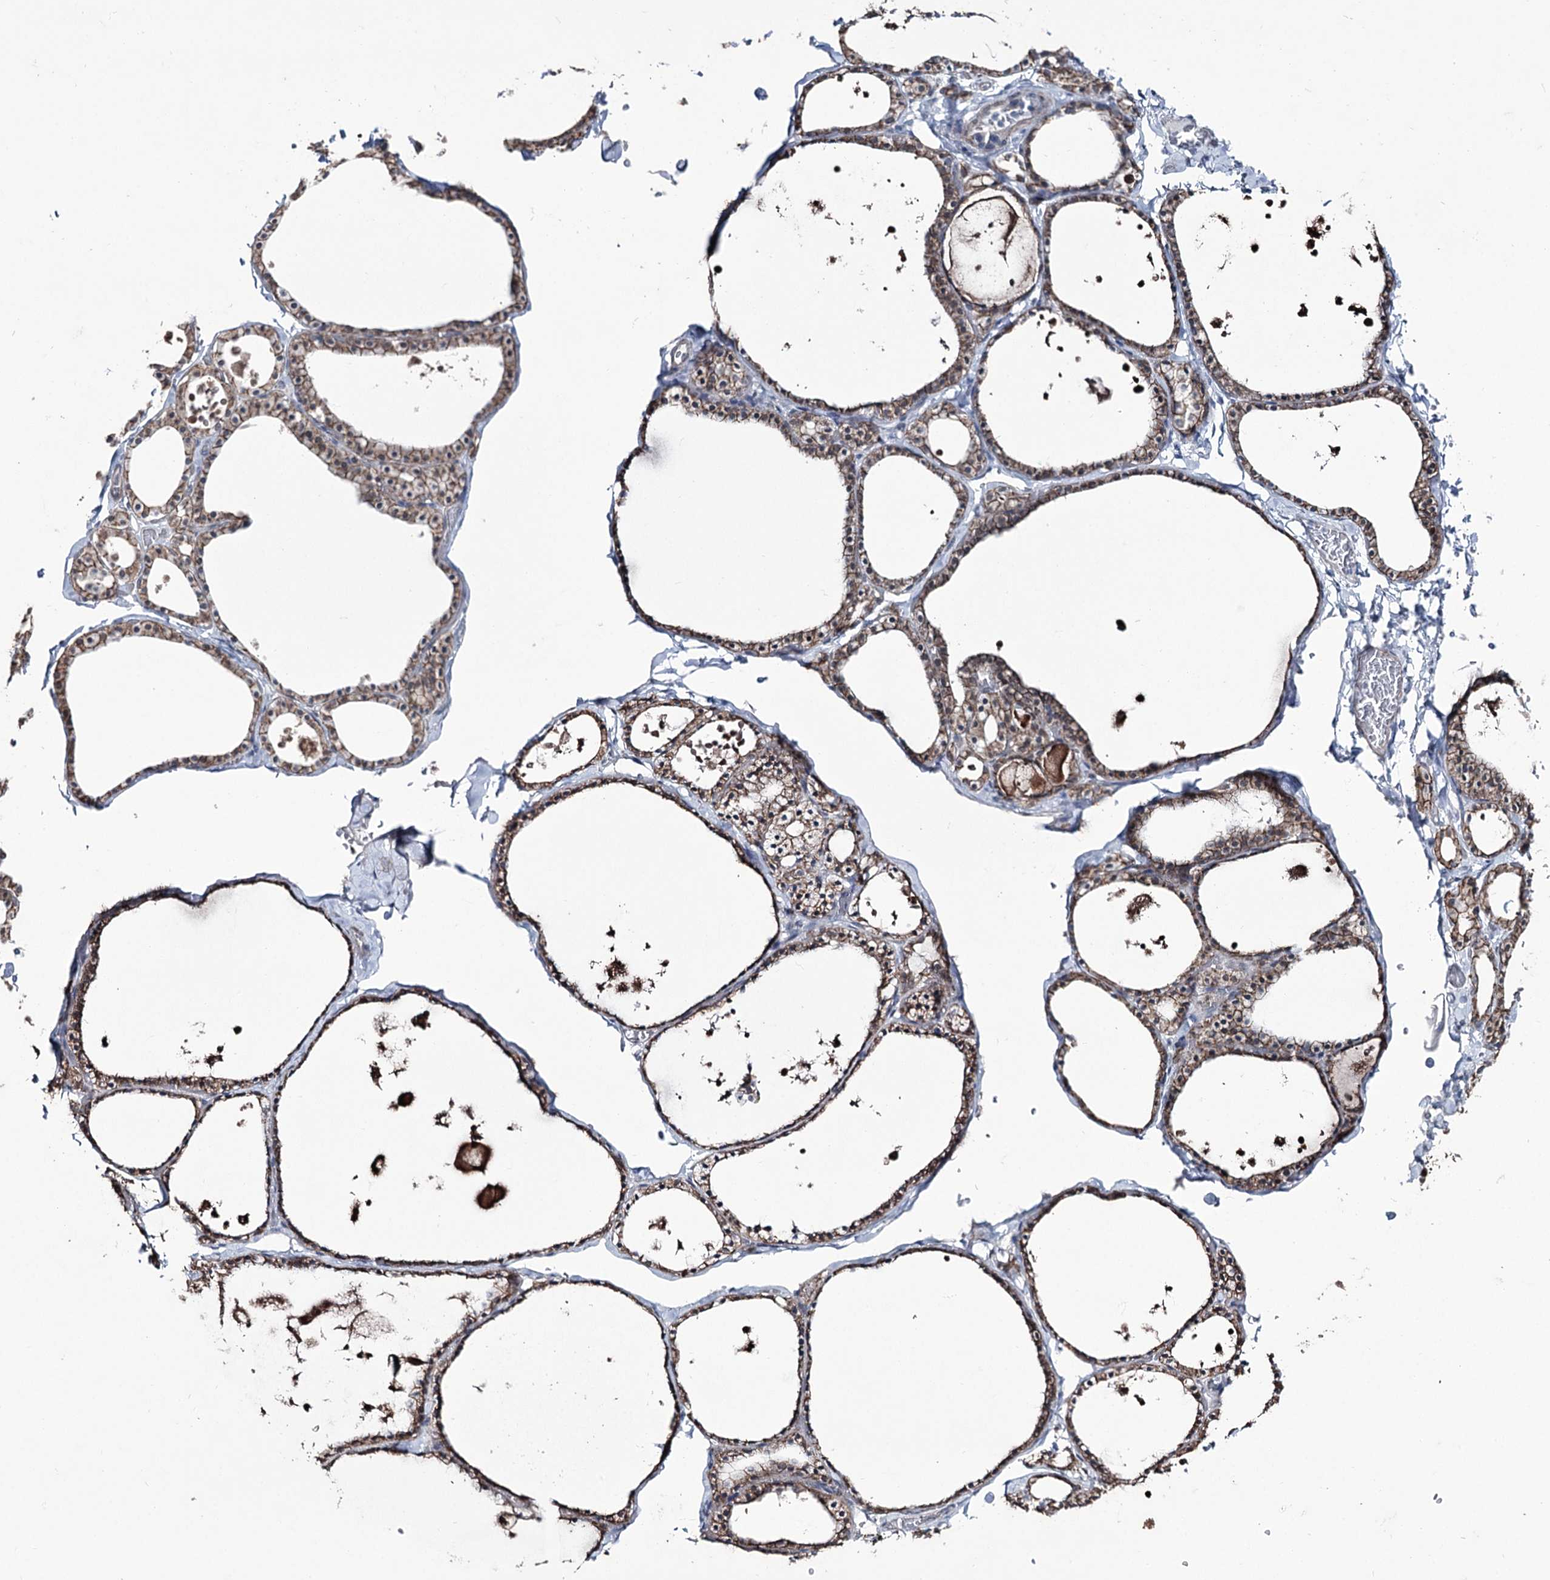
{"staining": {"intensity": "moderate", "quantity": ">75%", "location": "cytoplasmic/membranous"}, "tissue": "thyroid gland", "cell_type": "Glandular cells", "image_type": "normal", "snomed": [{"axis": "morphology", "description": "Normal tissue, NOS"}, {"axis": "topography", "description": "Thyroid gland"}], "caption": "IHC micrograph of benign thyroid gland stained for a protein (brown), which demonstrates medium levels of moderate cytoplasmic/membranous positivity in about >75% of glandular cells.", "gene": "FAM120B", "patient": {"sex": "male", "age": 56}}